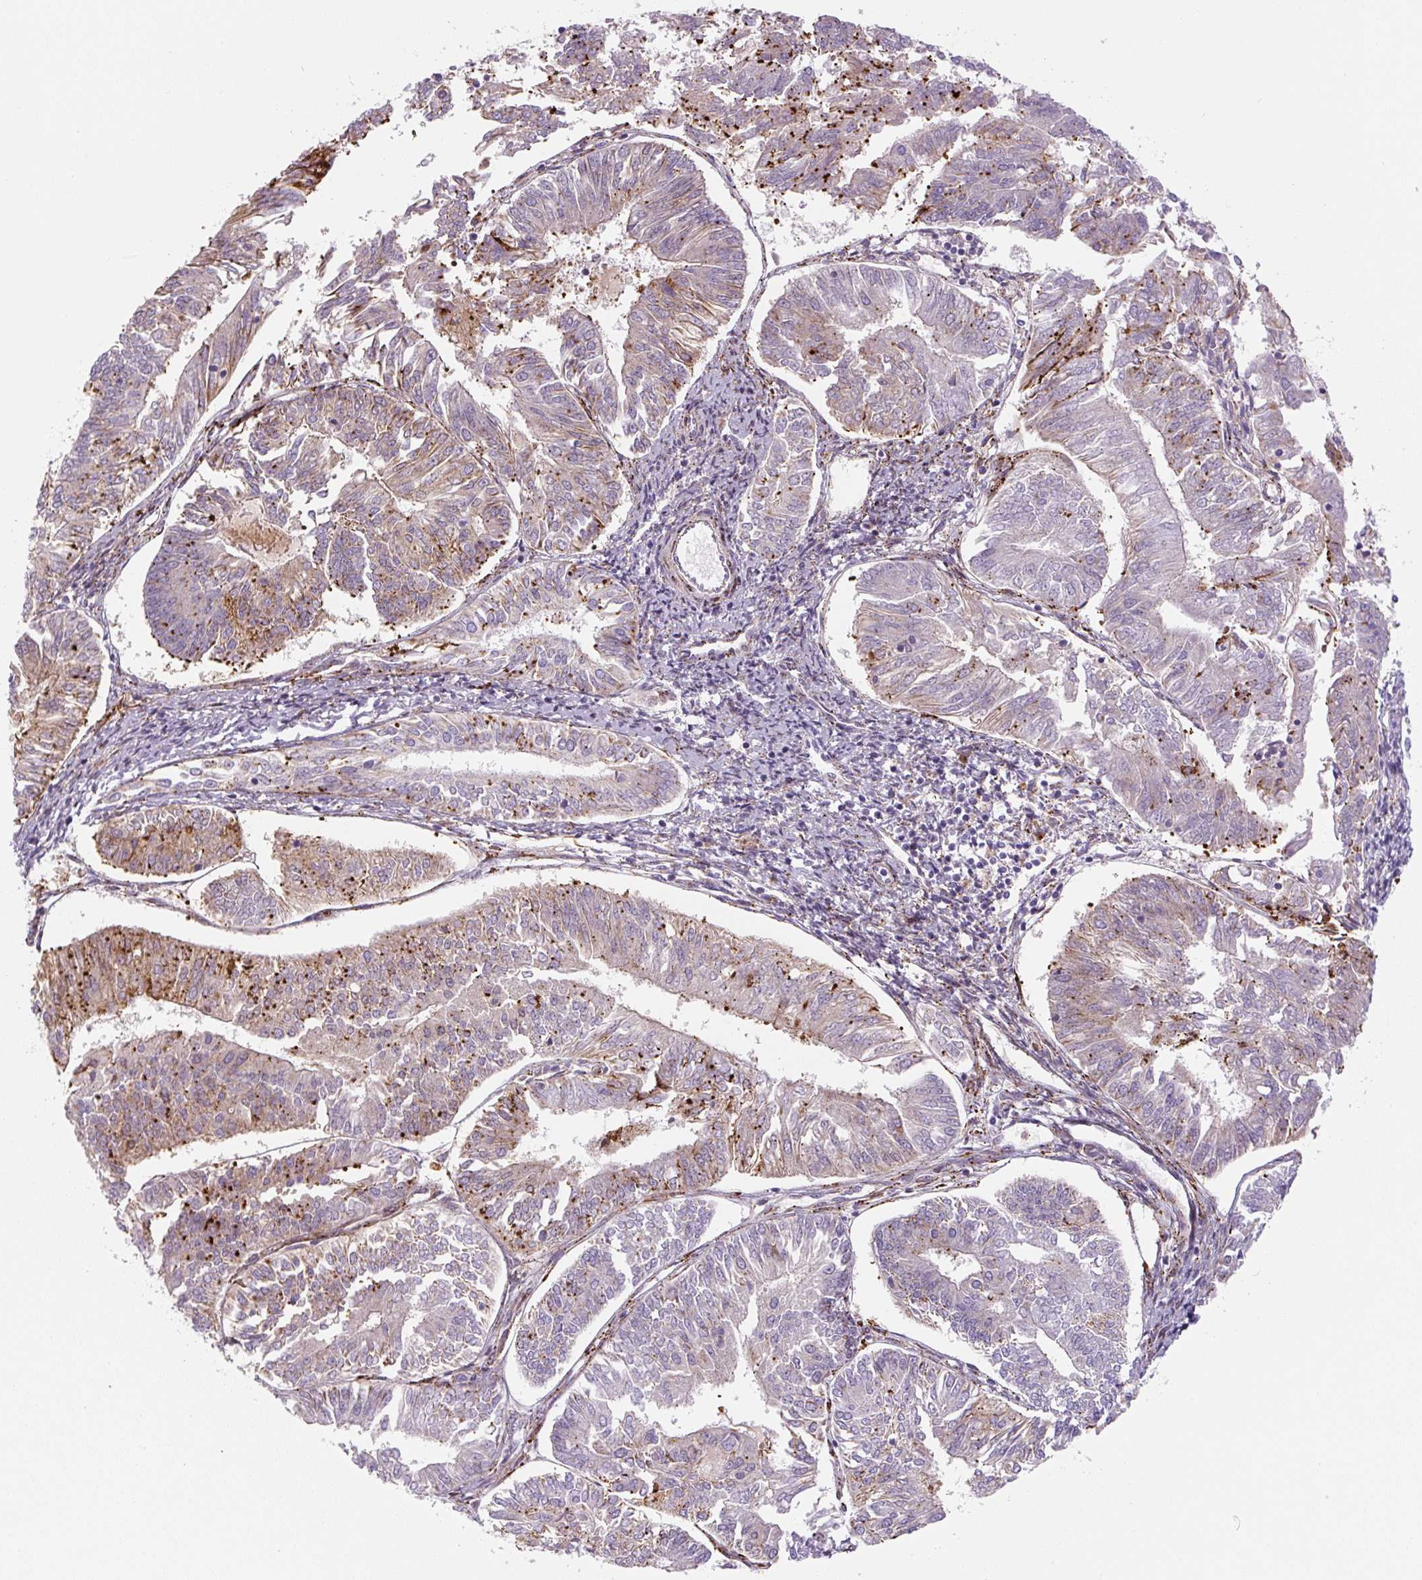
{"staining": {"intensity": "moderate", "quantity": "25%-75%", "location": "cytoplasmic/membranous"}, "tissue": "endometrial cancer", "cell_type": "Tumor cells", "image_type": "cancer", "snomed": [{"axis": "morphology", "description": "Adenocarcinoma, NOS"}, {"axis": "topography", "description": "Endometrium"}], "caption": "The photomicrograph displays a brown stain indicating the presence of a protein in the cytoplasmic/membranous of tumor cells in adenocarcinoma (endometrial). Using DAB (brown) and hematoxylin (blue) stains, captured at high magnification using brightfield microscopy.", "gene": "DISP3", "patient": {"sex": "female", "age": 58}}